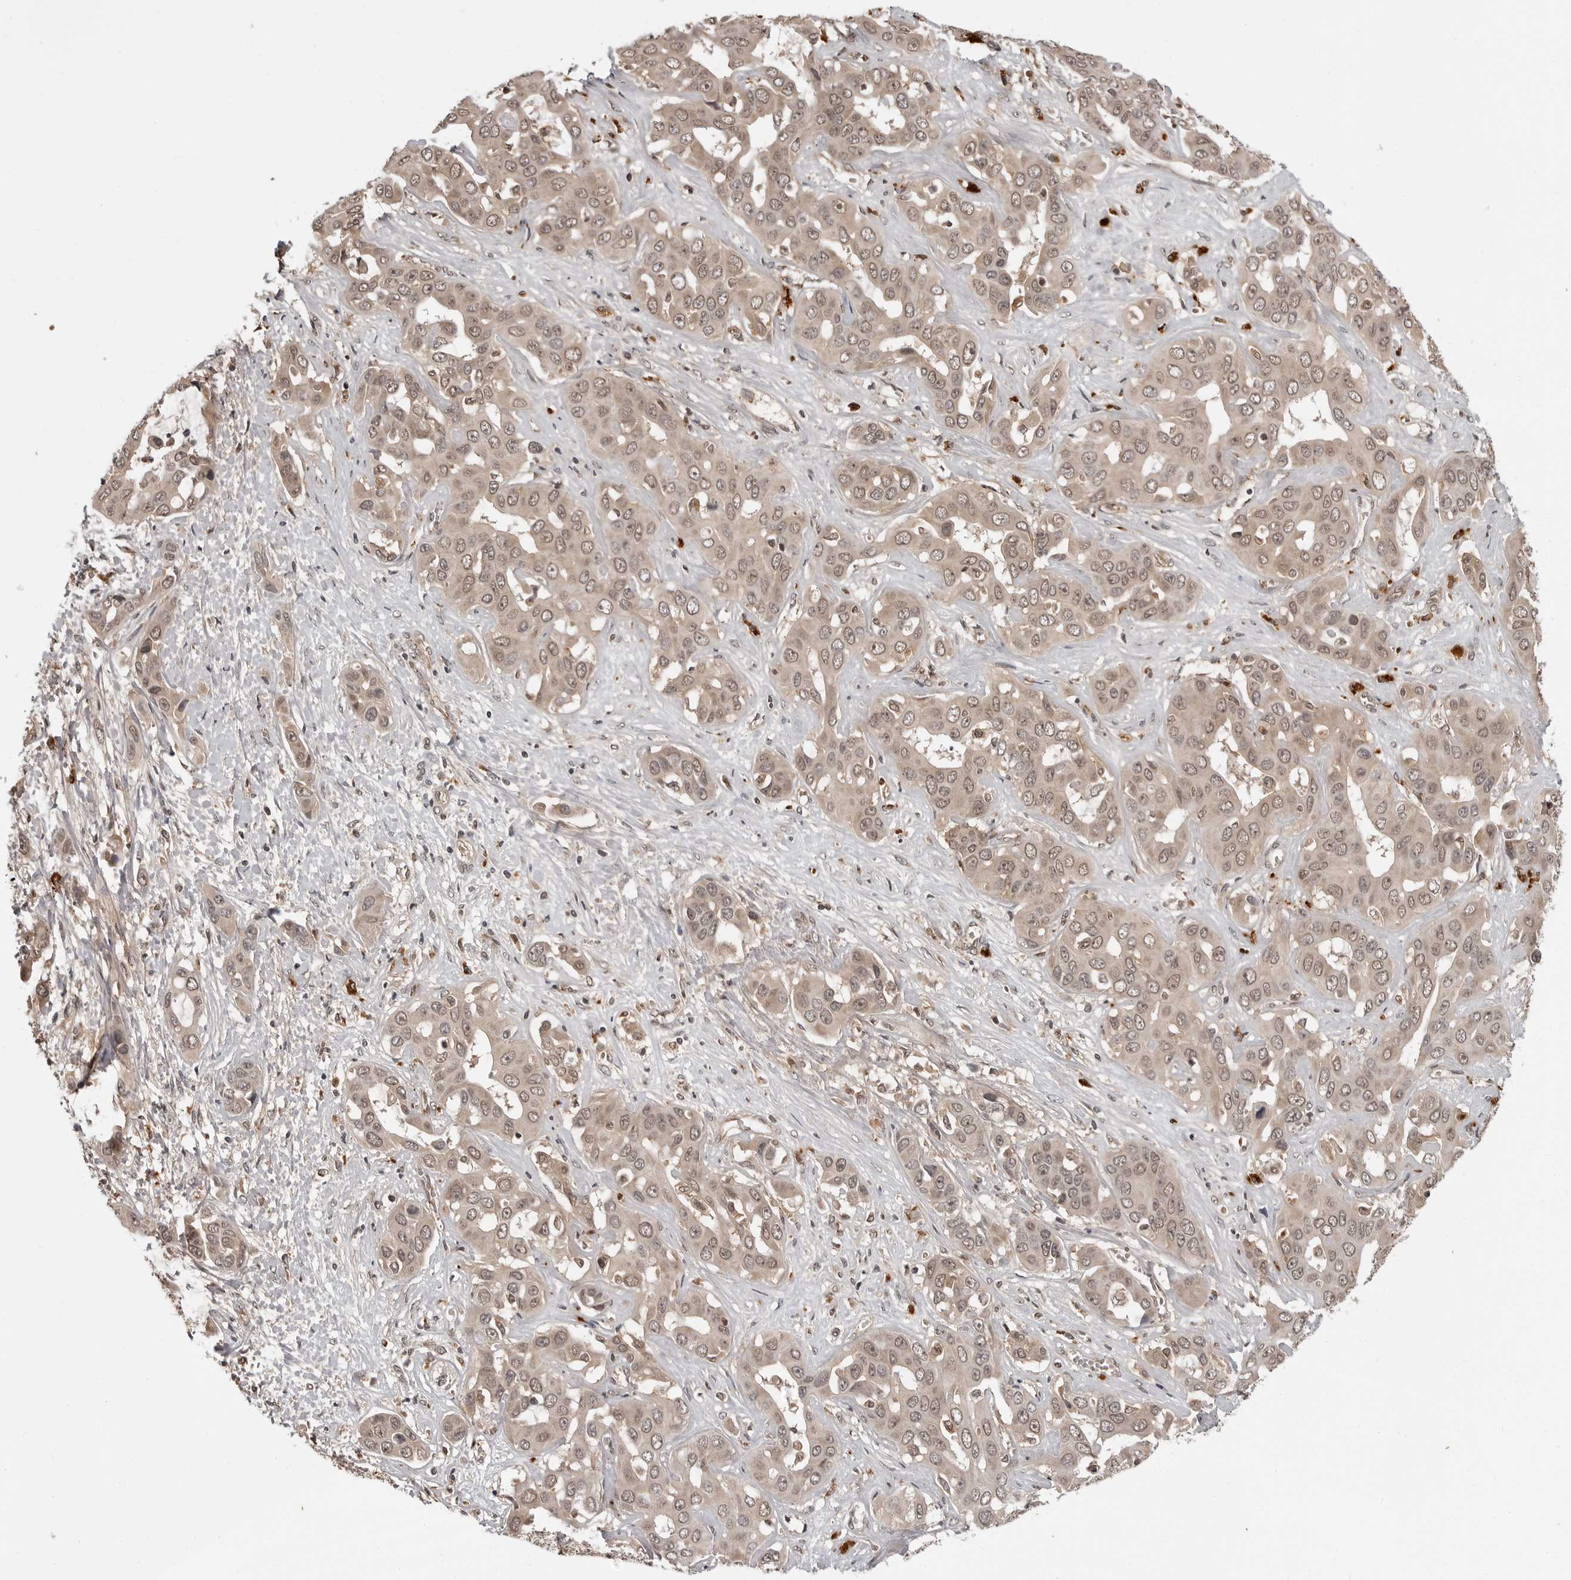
{"staining": {"intensity": "weak", "quantity": "25%-75%", "location": "cytoplasmic/membranous,nuclear"}, "tissue": "liver cancer", "cell_type": "Tumor cells", "image_type": "cancer", "snomed": [{"axis": "morphology", "description": "Cholangiocarcinoma"}, {"axis": "topography", "description": "Liver"}], "caption": "Tumor cells show low levels of weak cytoplasmic/membranous and nuclear staining in about 25%-75% of cells in cholangiocarcinoma (liver). (brown staining indicates protein expression, while blue staining denotes nuclei).", "gene": "IL24", "patient": {"sex": "female", "age": 52}}